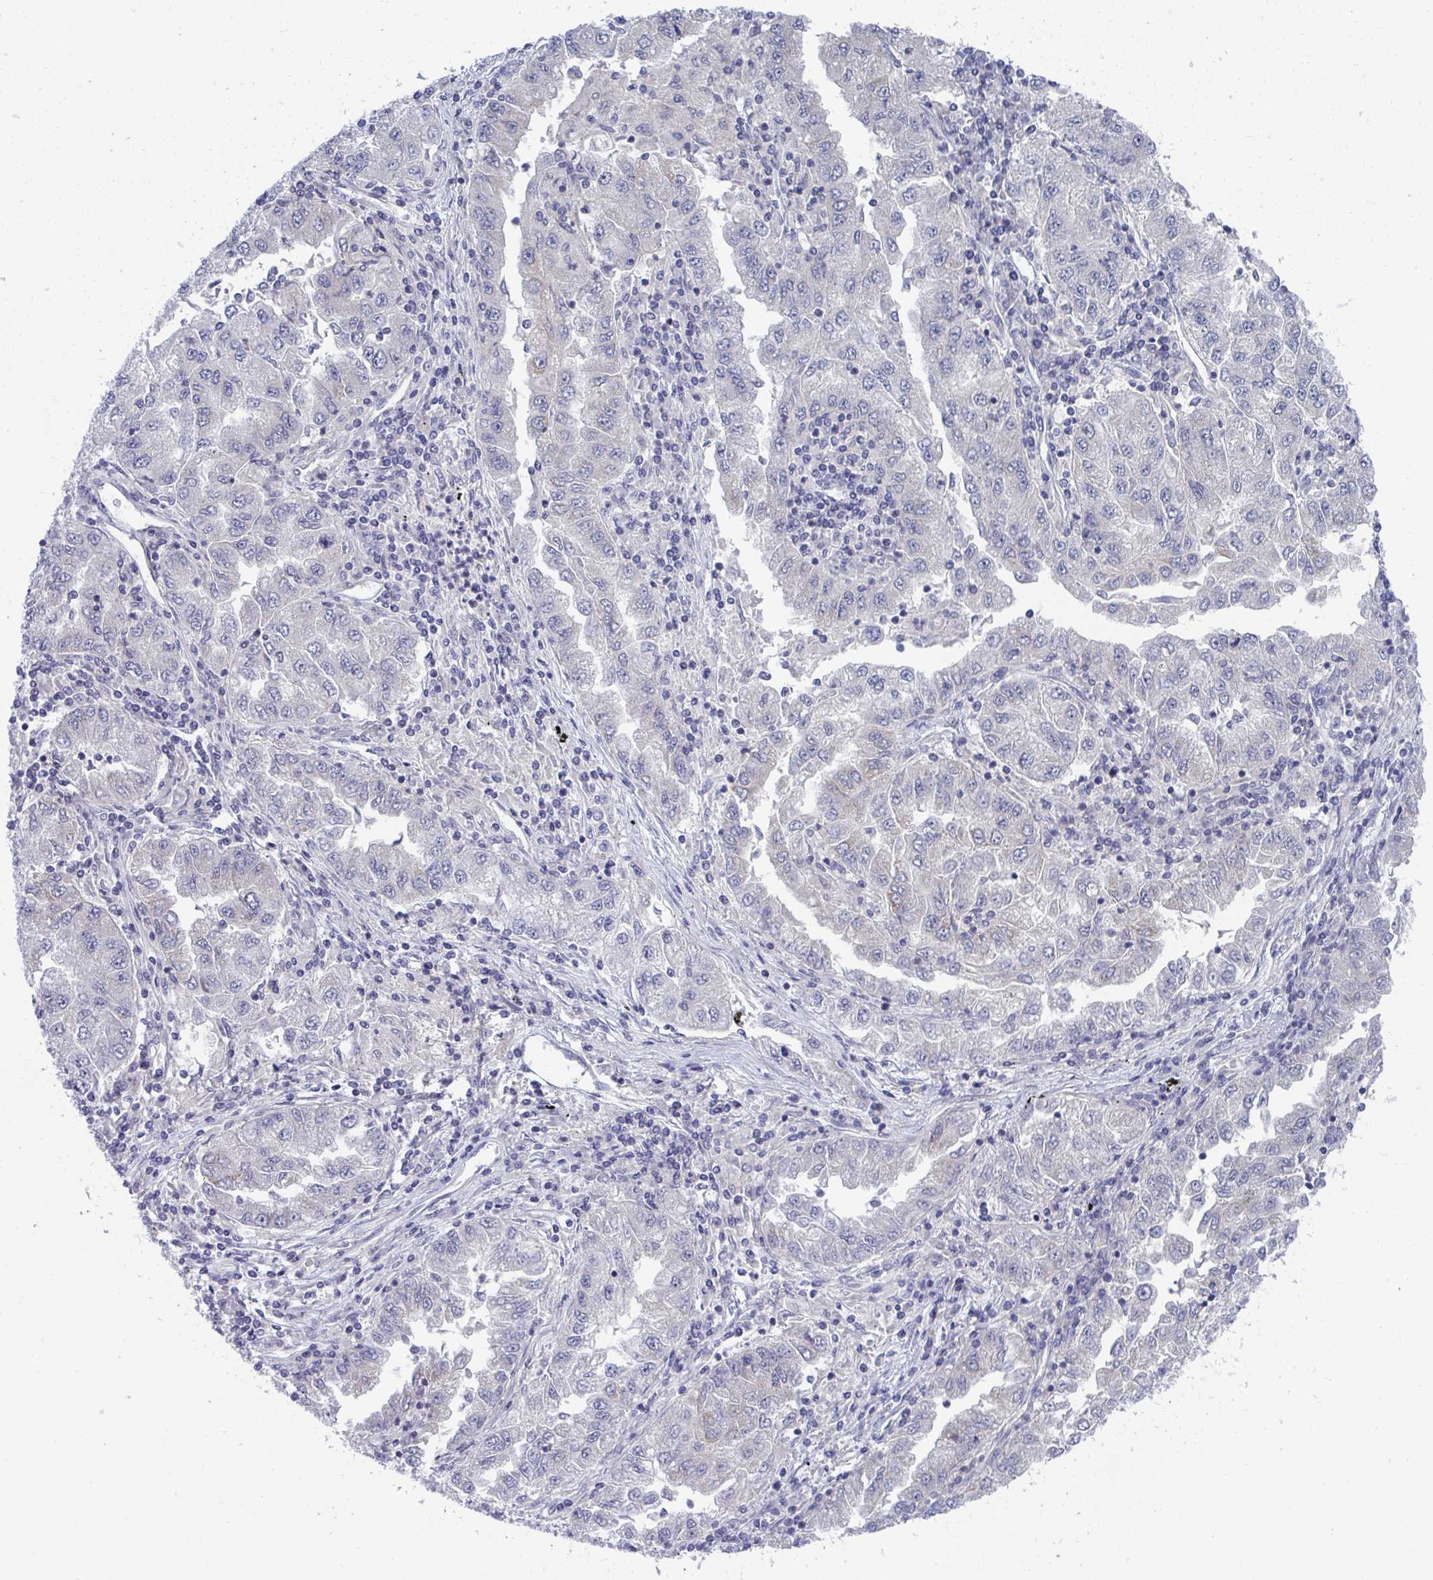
{"staining": {"intensity": "negative", "quantity": "none", "location": "none"}, "tissue": "lung cancer", "cell_type": "Tumor cells", "image_type": "cancer", "snomed": [{"axis": "morphology", "description": "Adenocarcinoma, NOS"}, {"axis": "morphology", "description": "Adenocarcinoma primary or metastatic"}, {"axis": "topography", "description": "Lung"}], "caption": "Tumor cells show no significant staining in lung cancer.", "gene": "AOC2", "patient": {"sex": "male", "age": 74}}